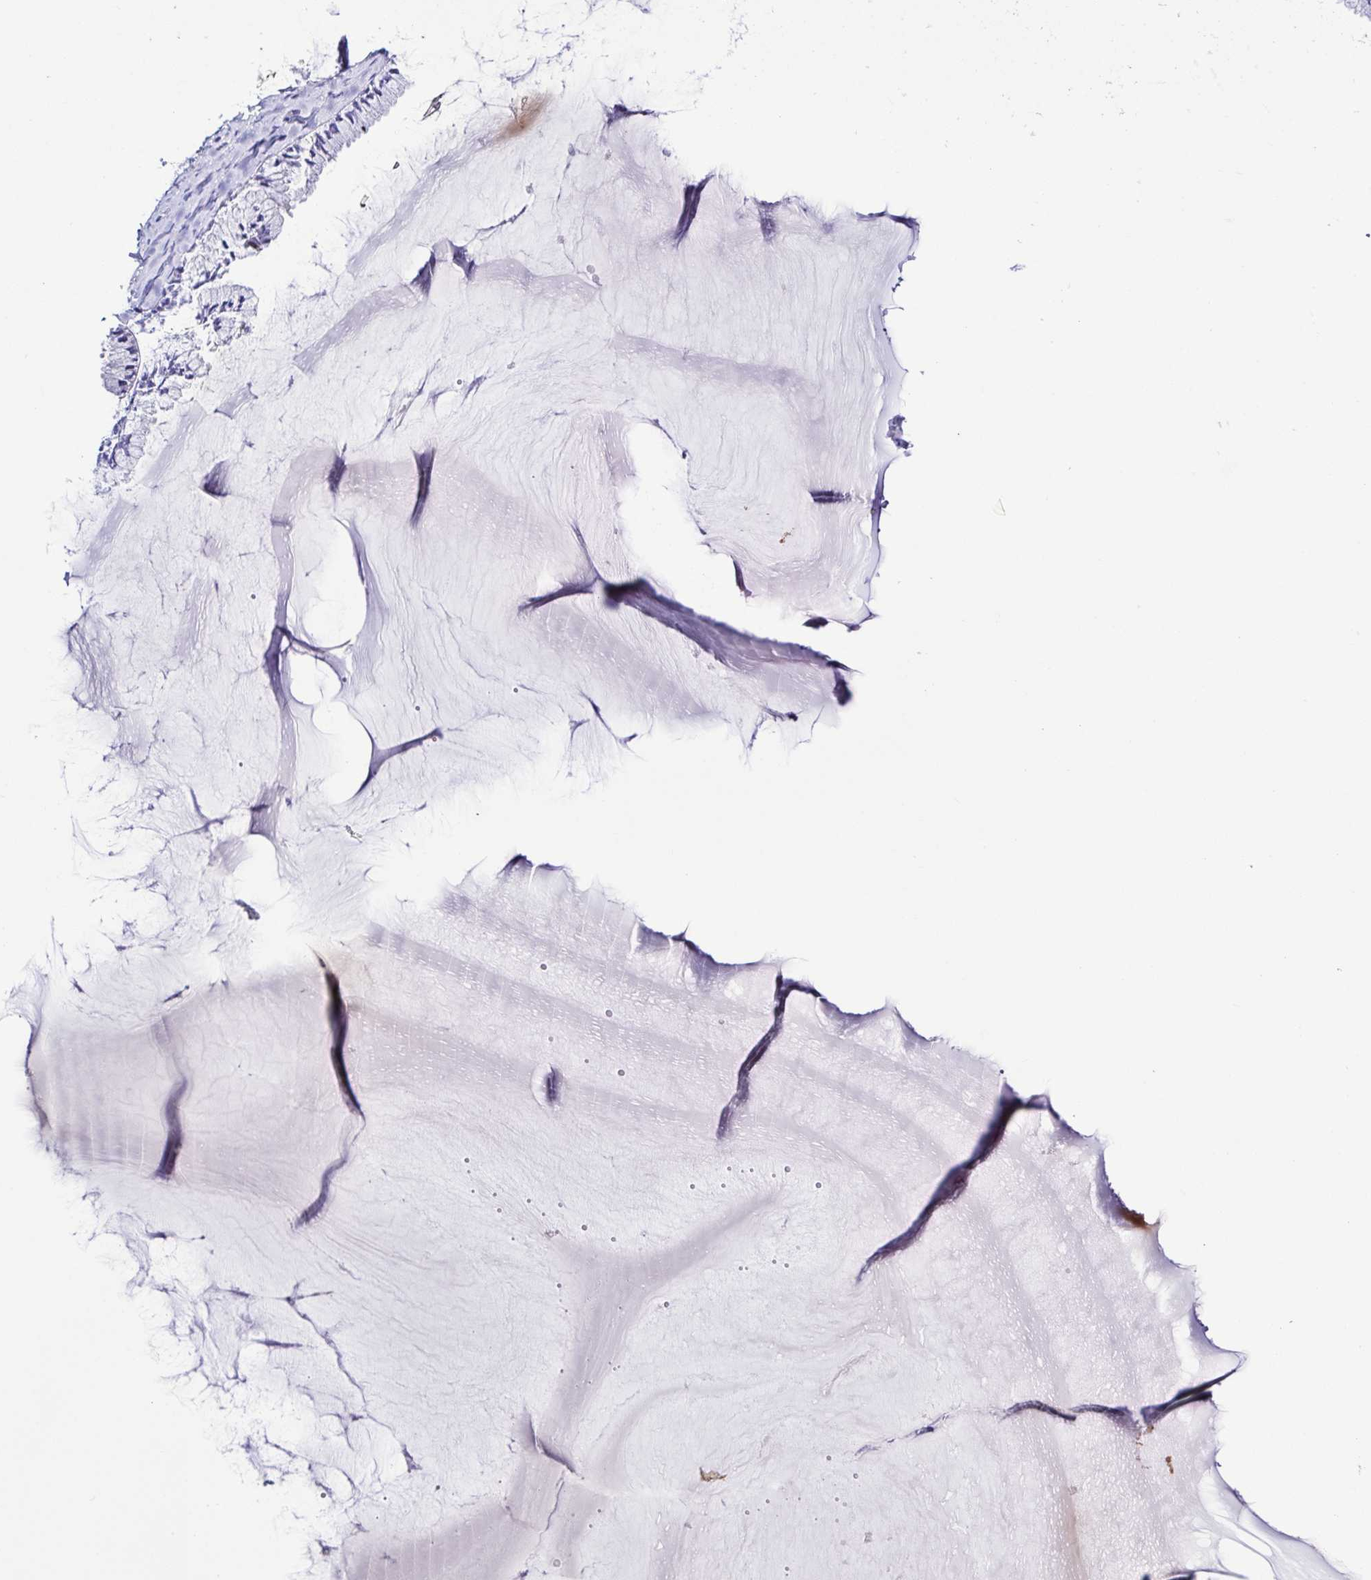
{"staining": {"intensity": "weak", "quantity": "<25%", "location": "cytoplasmic/membranous"}, "tissue": "cervix", "cell_type": "Glandular cells", "image_type": "normal", "snomed": [{"axis": "morphology", "description": "Normal tissue, NOS"}, {"axis": "topography", "description": "Cervix"}], "caption": "Immunohistochemistry of benign human cervix demonstrates no expression in glandular cells. The staining was performed using DAB (3,3'-diaminobenzidine) to visualize the protein expression in brown, while the nuclei were stained in blue with hematoxylin (Magnification: 20x).", "gene": "GABBR2", "patient": {"sex": "female", "age": 40}}